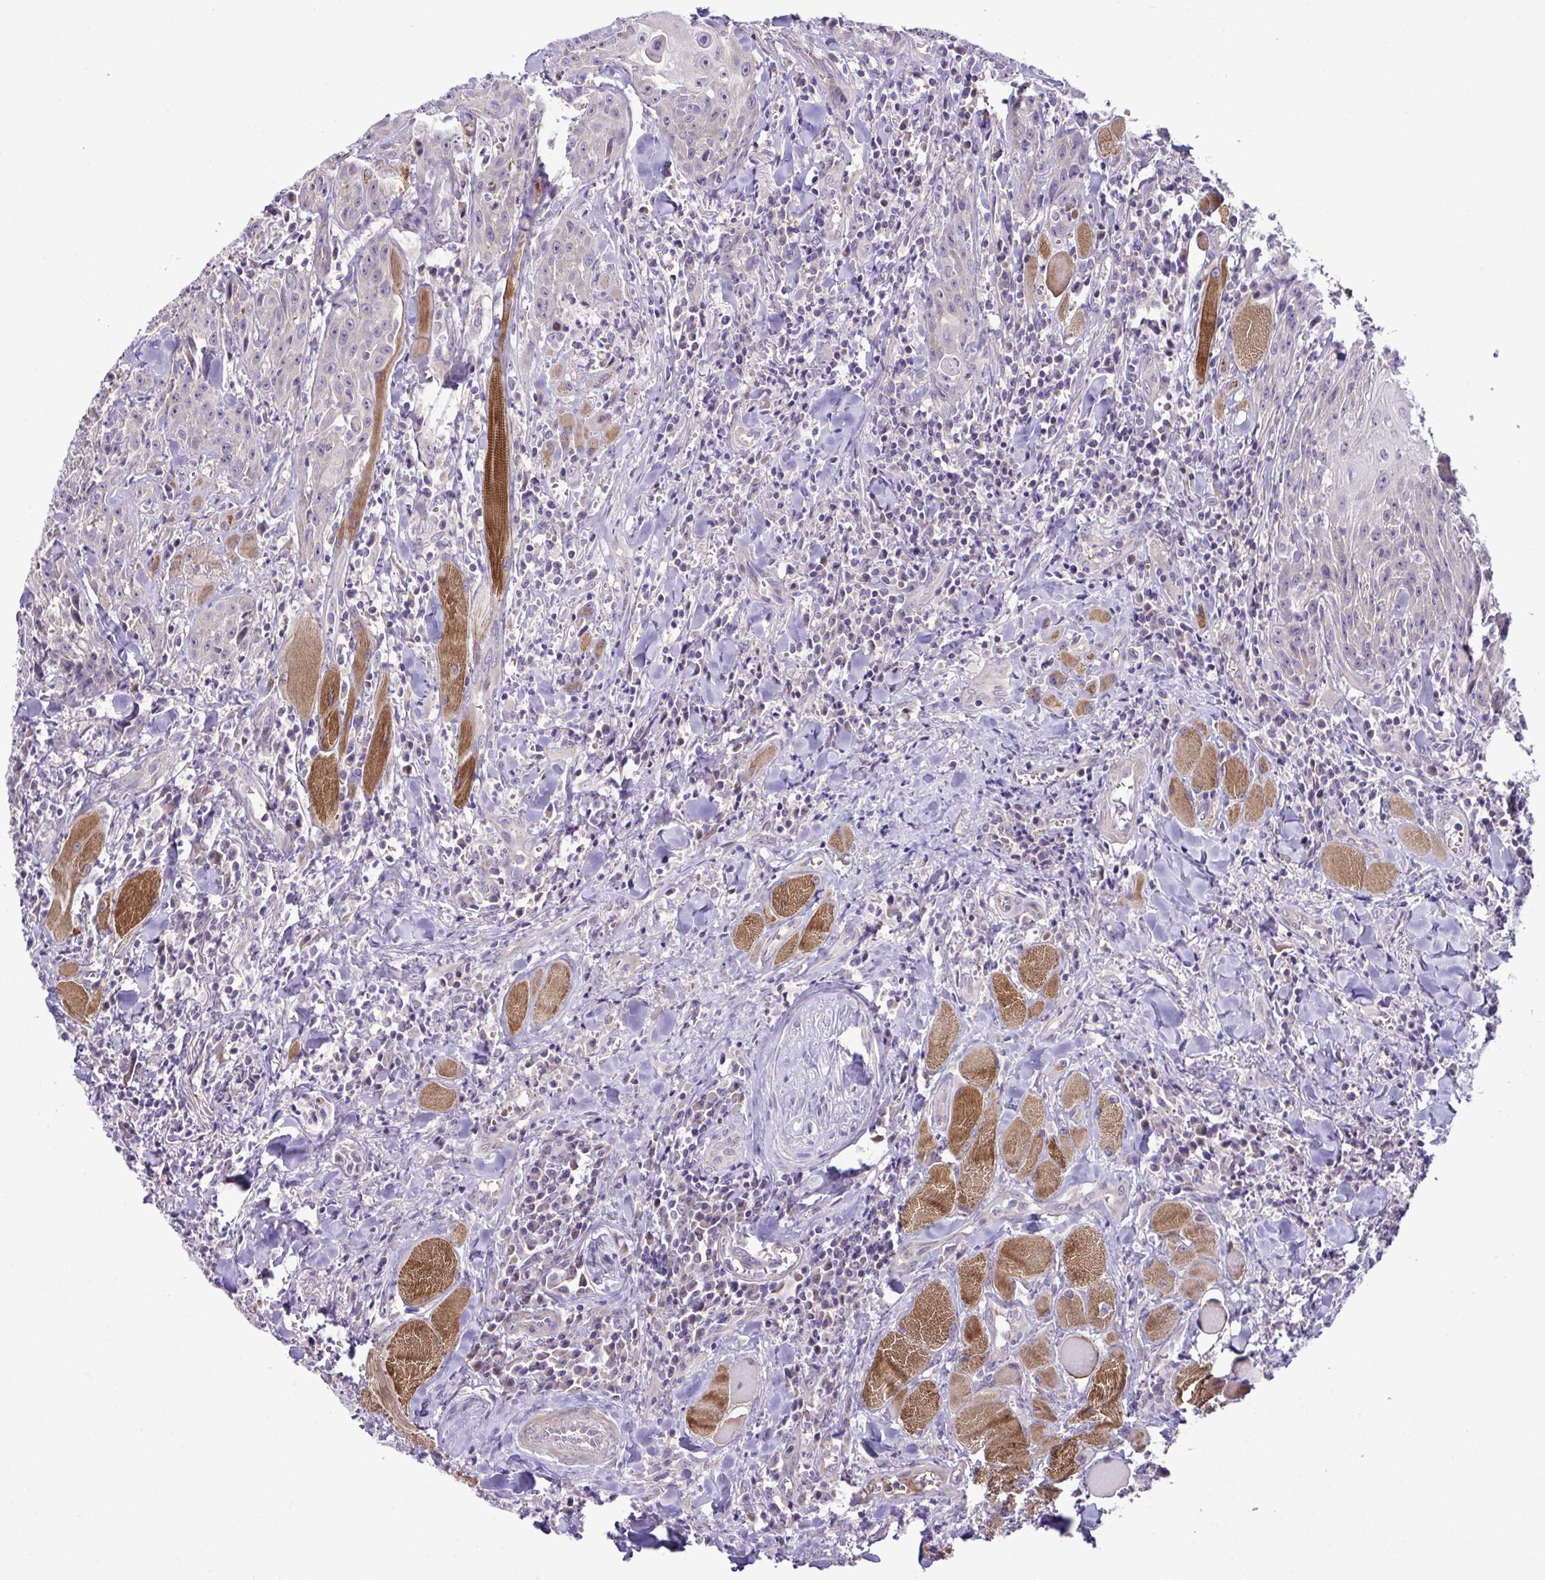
{"staining": {"intensity": "negative", "quantity": "none", "location": "none"}, "tissue": "head and neck cancer", "cell_type": "Tumor cells", "image_type": "cancer", "snomed": [{"axis": "morphology", "description": "Normal tissue, NOS"}, {"axis": "morphology", "description": "Squamous cell carcinoma, NOS"}, {"axis": "topography", "description": "Oral tissue"}, {"axis": "topography", "description": "Head-Neck"}], "caption": "IHC image of neoplastic tissue: head and neck squamous cell carcinoma stained with DAB (3,3'-diaminobenzidine) displays no significant protein positivity in tumor cells.", "gene": "SYNPO2L", "patient": {"sex": "female", "age": 70}}